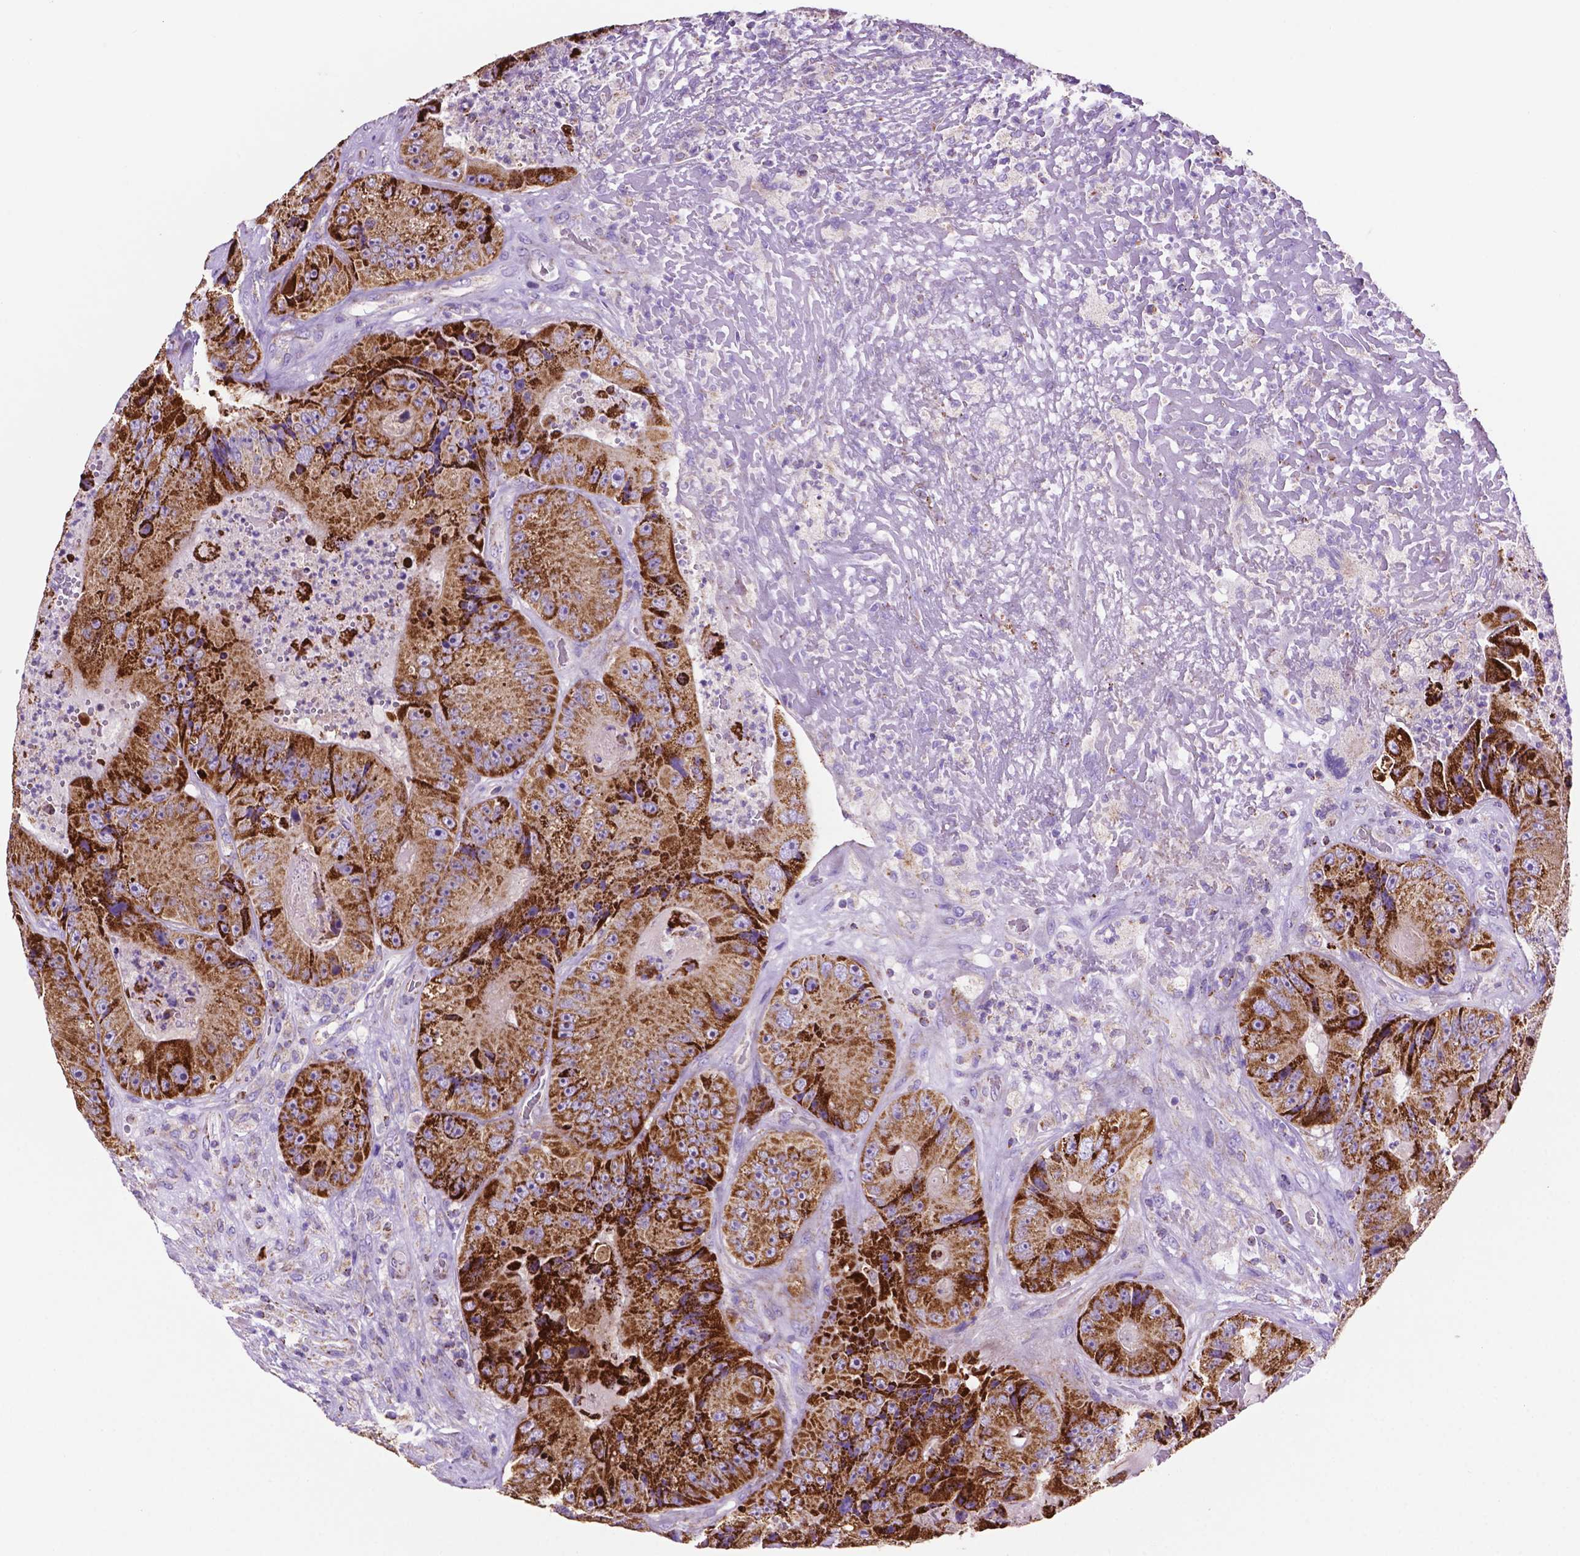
{"staining": {"intensity": "strong", "quantity": ">75%", "location": "cytoplasmic/membranous"}, "tissue": "colorectal cancer", "cell_type": "Tumor cells", "image_type": "cancer", "snomed": [{"axis": "morphology", "description": "Adenocarcinoma, NOS"}, {"axis": "topography", "description": "Colon"}], "caption": "Immunohistochemical staining of colorectal adenocarcinoma reveals high levels of strong cytoplasmic/membranous staining in about >75% of tumor cells.", "gene": "GDPD5", "patient": {"sex": "female", "age": 86}}